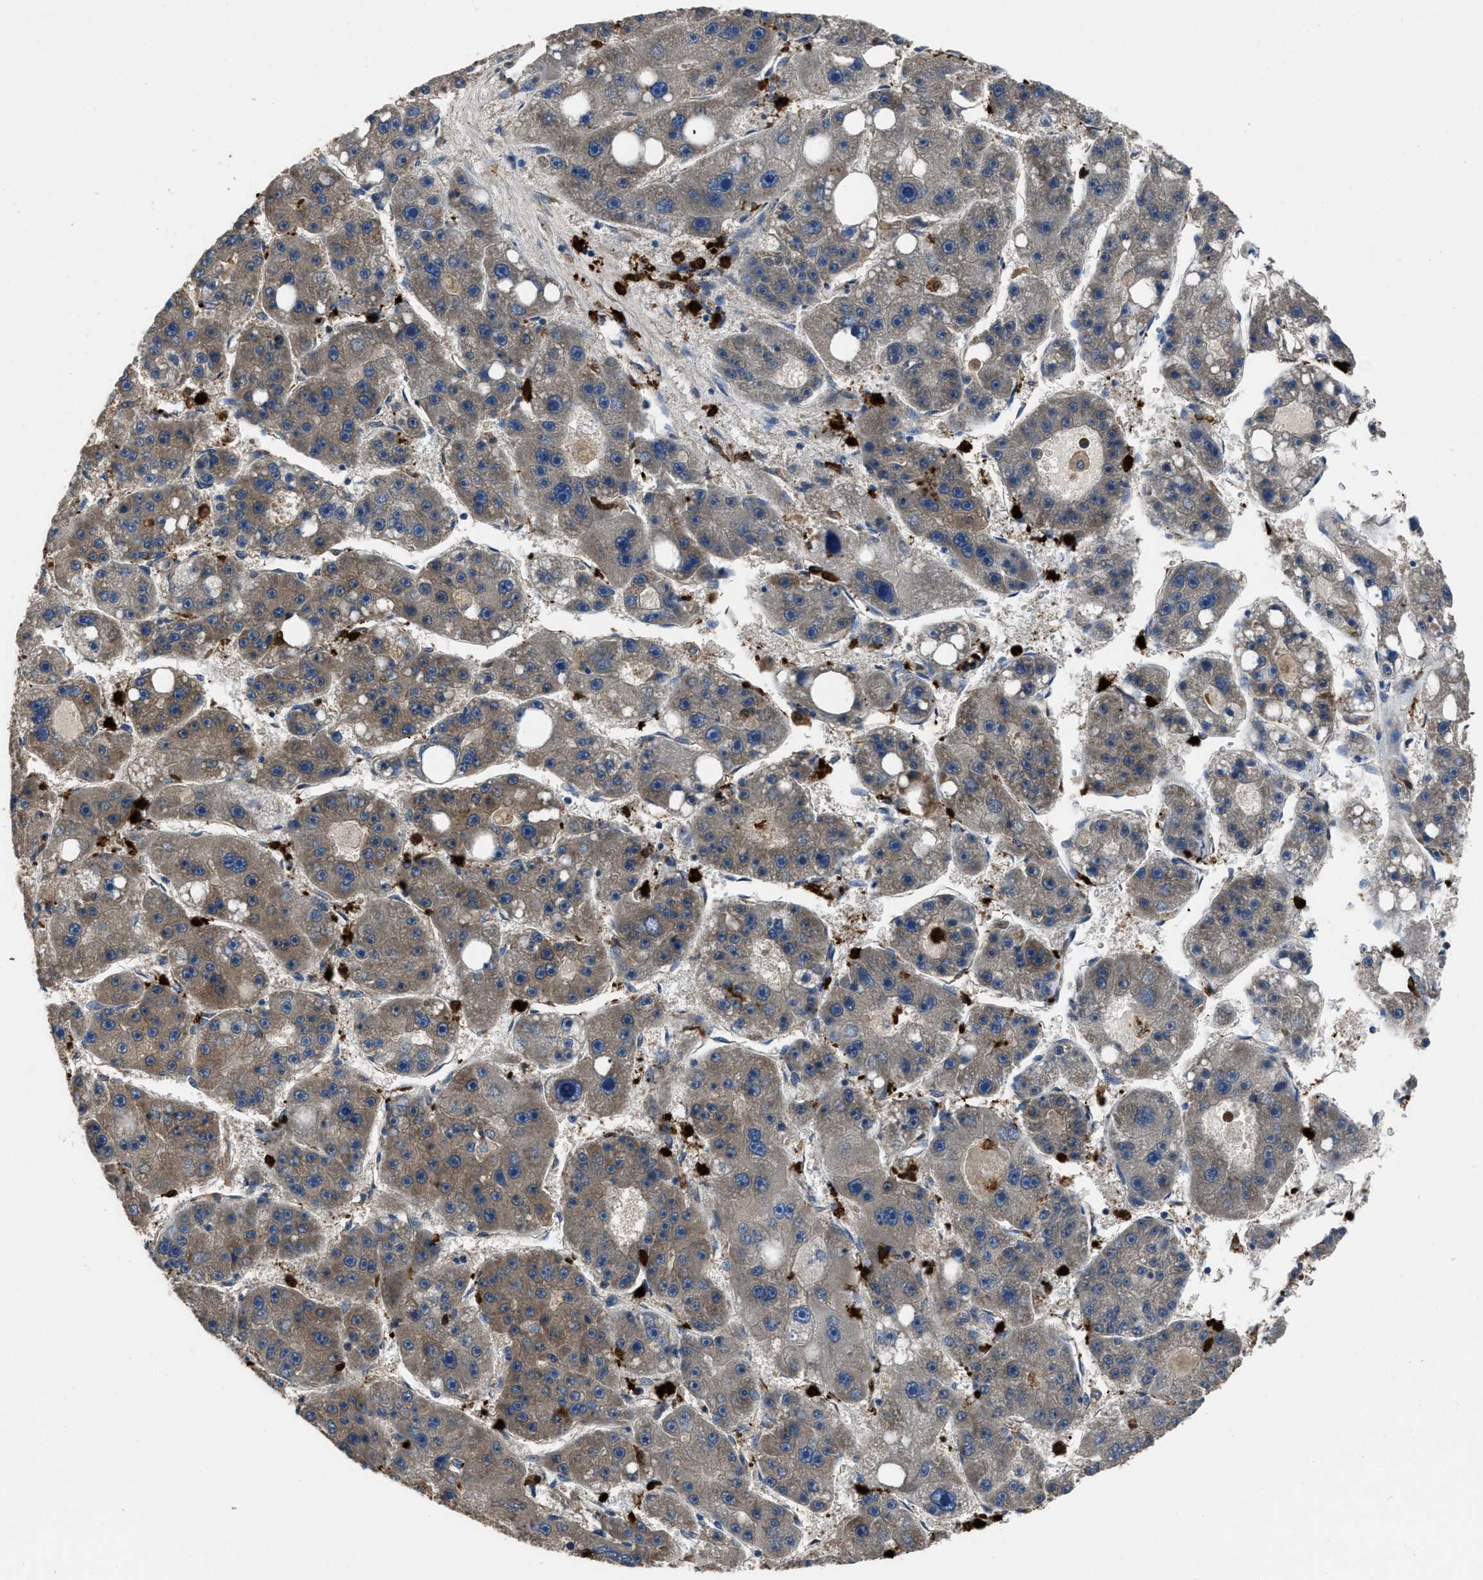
{"staining": {"intensity": "weak", "quantity": ">75%", "location": "cytoplasmic/membranous"}, "tissue": "liver cancer", "cell_type": "Tumor cells", "image_type": "cancer", "snomed": [{"axis": "morphology", "description": "Carcinoma, Hepatocellular, NOS"}, {"axis": "topography", "description": "Liver"}], "caption": "Liver hepatocellular carcinoma stained with a brown dye displays weak cytoplasmic/membranous positive expression in approximately >75% of tumor cells.", "gene": "ANGPT1", "patient": {"sex": "female", "age": 61}}